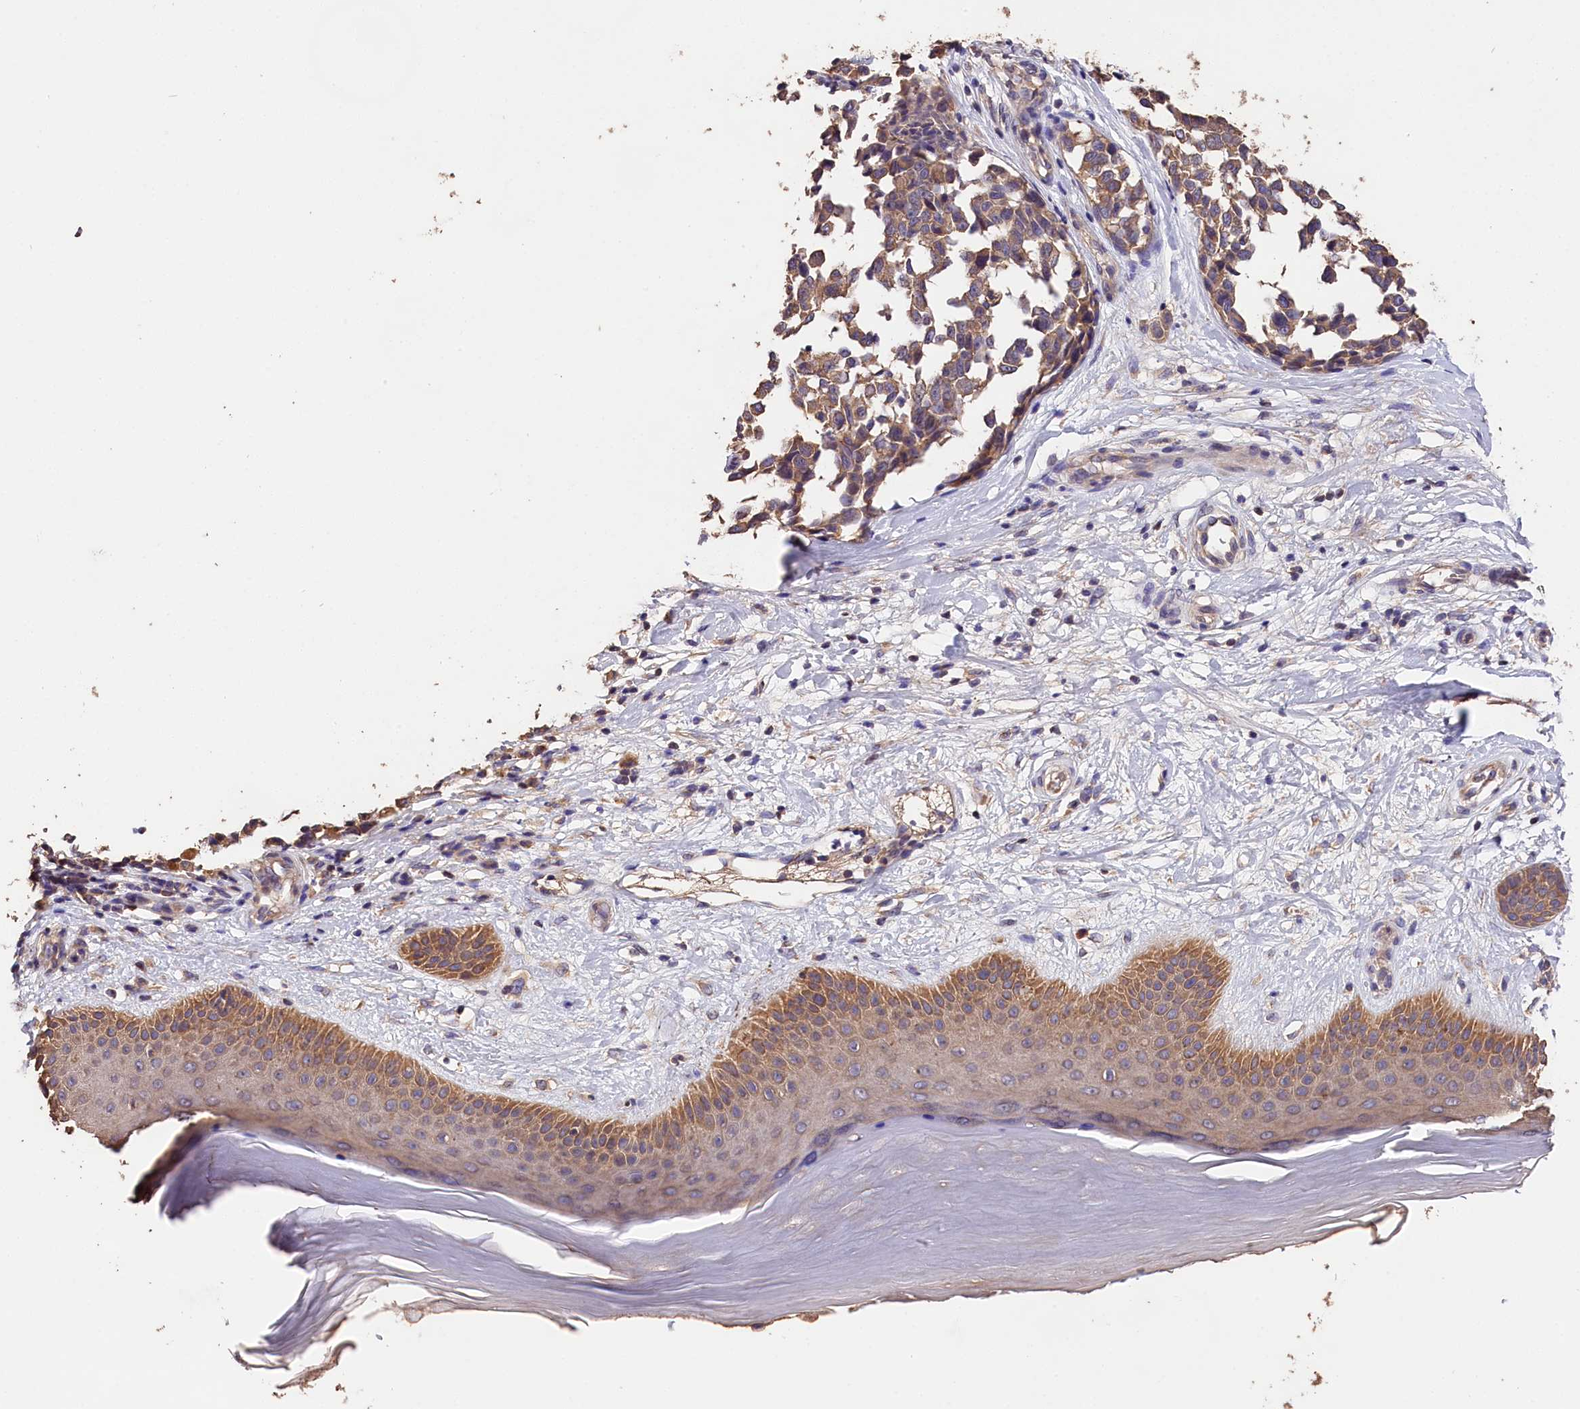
{"staining": {"intensity": "moderate", "quantity": ">75%", "location": "cytoplasmic/membranous"}, "tissue": "melanoma", "cell_type": "Tumor cells", "image_type": "cancer", "snomed": [{"axis": "morphology", "description": "Malignant melanoma, NOS"}, {"axis": "topography", "description": "Skin"}], "caption": "A brown stain shows moderate cytoplasmic/membranous expression of a protein in melanoma tumor cells. The staining was performed using DAB (3,3'-diaminobenzidine), with brown indicating positive protein expression. Nuclei are stained blue with hematoxylin.", "gene": "OAS3", "patient": {"sex": "female", "age": 64}}